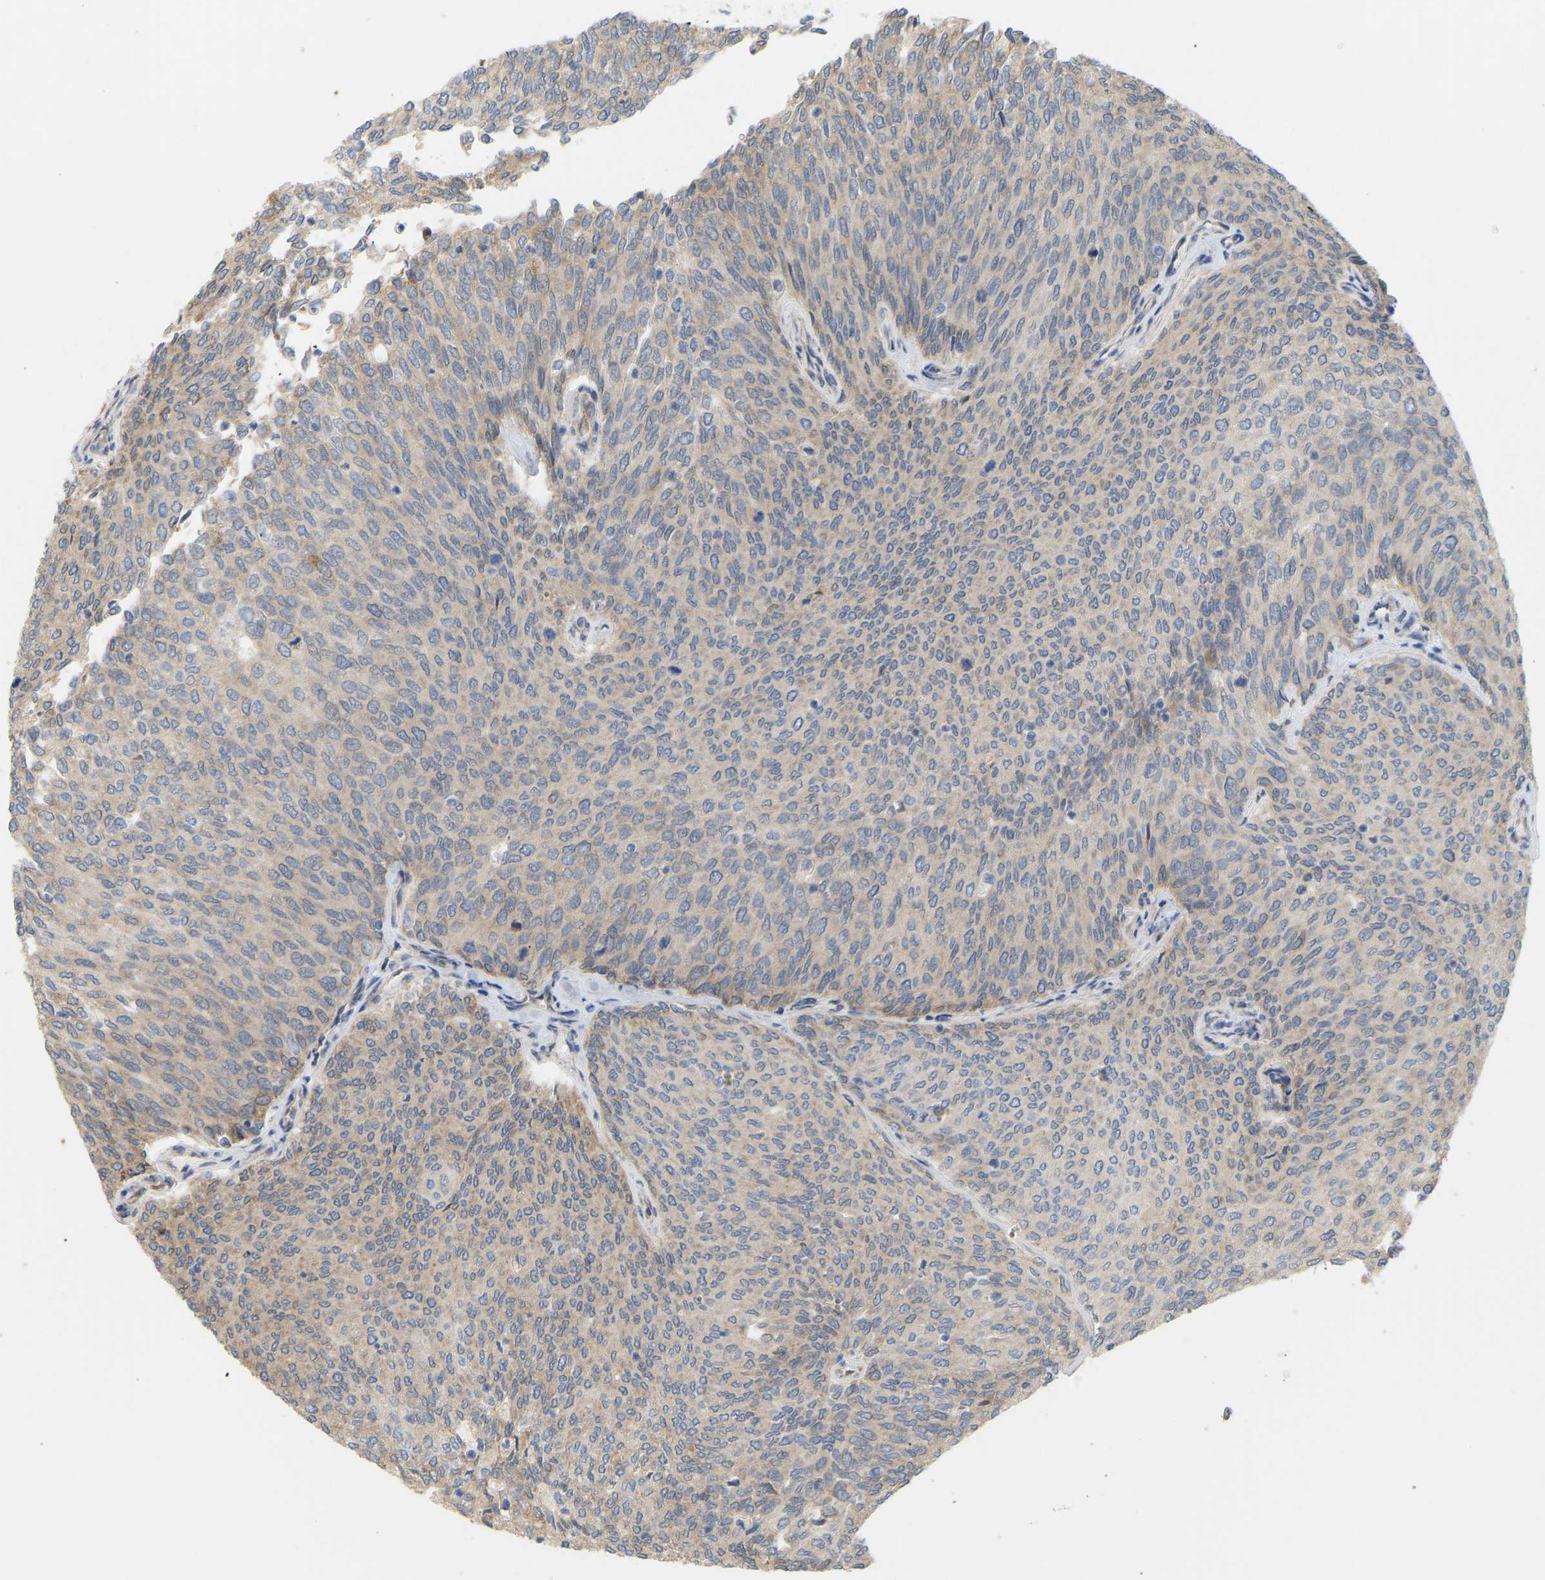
{"staining": {"intensity": "weak", "quantity": ">75%", "location": "cytoplasmic/membranous"}, "tissue": "urothelial cancer", "cell_type": "Tumor cells", "image_type": "cancer", "snomed": [{"axis": "morphology", "description": "Urothelial carcinoma, Low grade"}, {"axis": "topography", "description": "Urinary bladder"}], "caption": "Brown immunohistochemical staining in urothelial cancer demonstrates weak cytoplasmic/membranous expression in approximately >75% of tumor cells. Immunohistochemistry (ihc) stains the protein of interest in brown and the nuclei are stained blue.", "gene": "BEND3", "patient": {"sex": "female", "age": 79}}